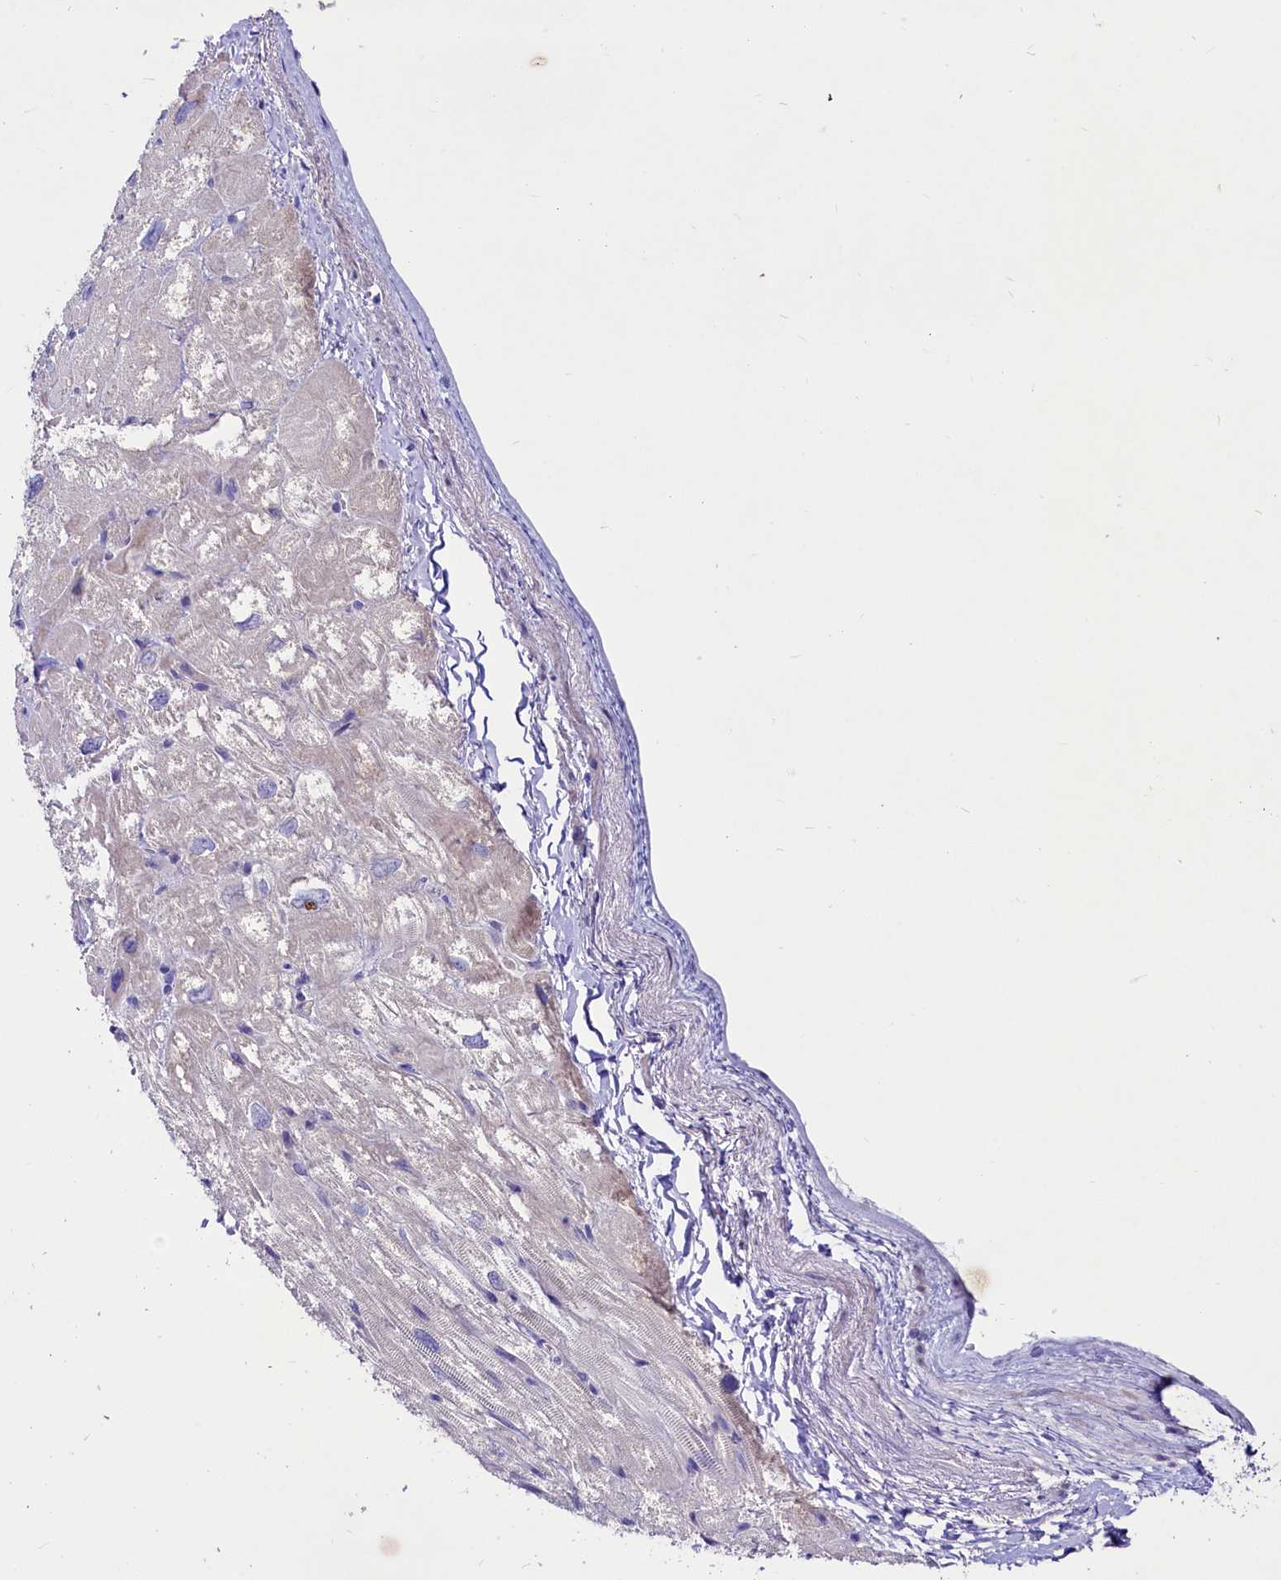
{"staining": {"intensity": "negative", "quantity": "none", "location": "none"}, "tissue": "heart muscle", "cell_type": "Cardiomyocytes", "image_type": "normal", "snomed": [{"axis": "morphology", "description": "Normal tissue, NOS"}, {"axis": "topography", "description": "Heart"}], "caption": "Immunohistochemistry (IHC) histopathology image of normal human heart muscle stained for a protein (brown), which exhibits no staining in cardiomyocytes.", "gene": "ABHD5", "patient": {"sex": "male", "age": 50}}